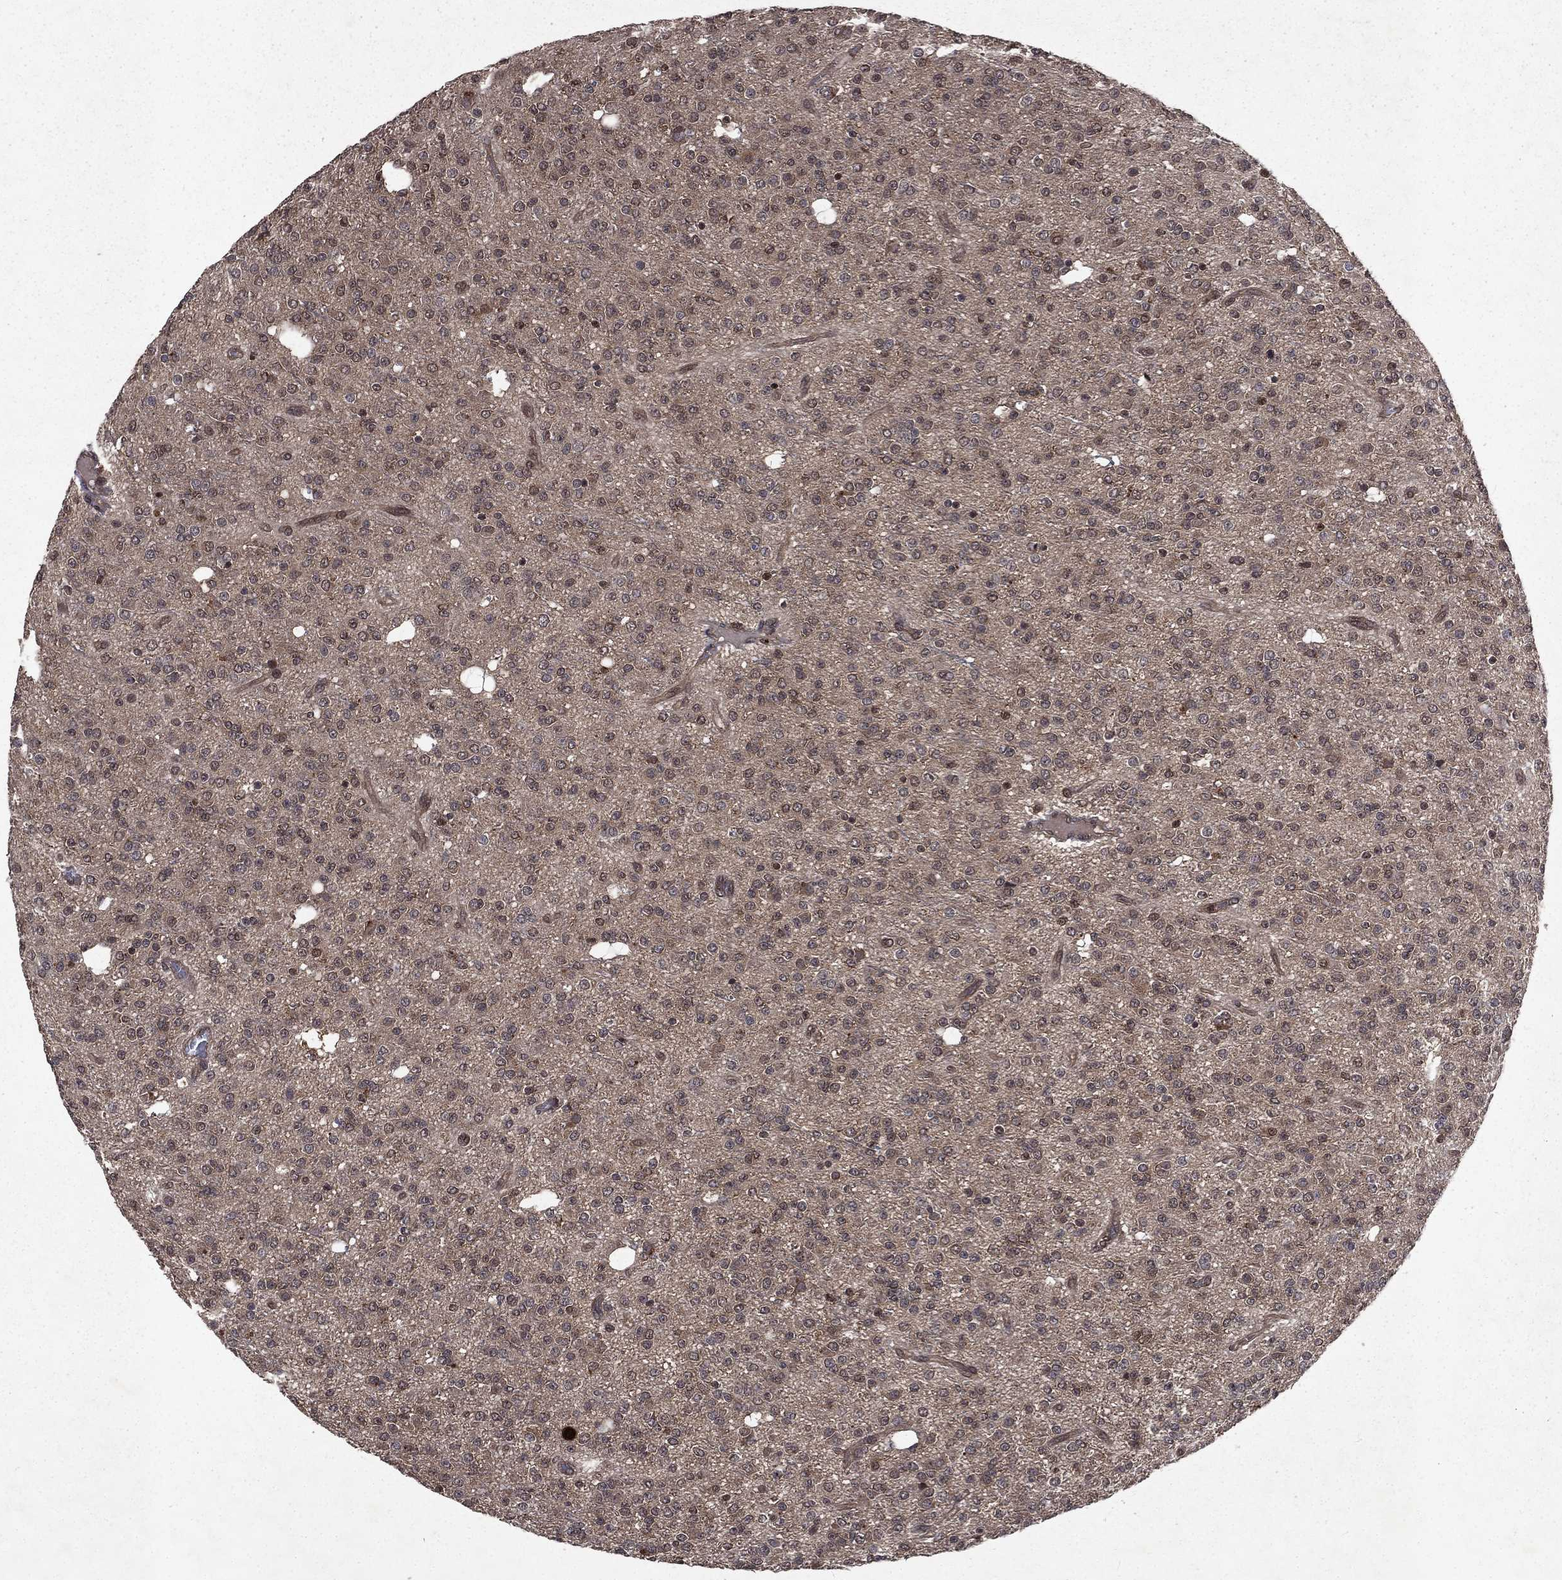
{"staining": {"intensity": "negative", "quantity": "none", "location": "none"}, "tissue": "glioma", "cell_type": "Tumor cells", "image_type": "cancer", "snomed": [{"axis": "morphology", "description": "Glioma, malignant, Low grade"}, {"axis": "topography", "description": "Brain"}], "caption": "Immunohistochemistry of glioma displays no expression in tumor cells.", "gene": "FGD1", "patient": {"sex": "male", "age": 27}}